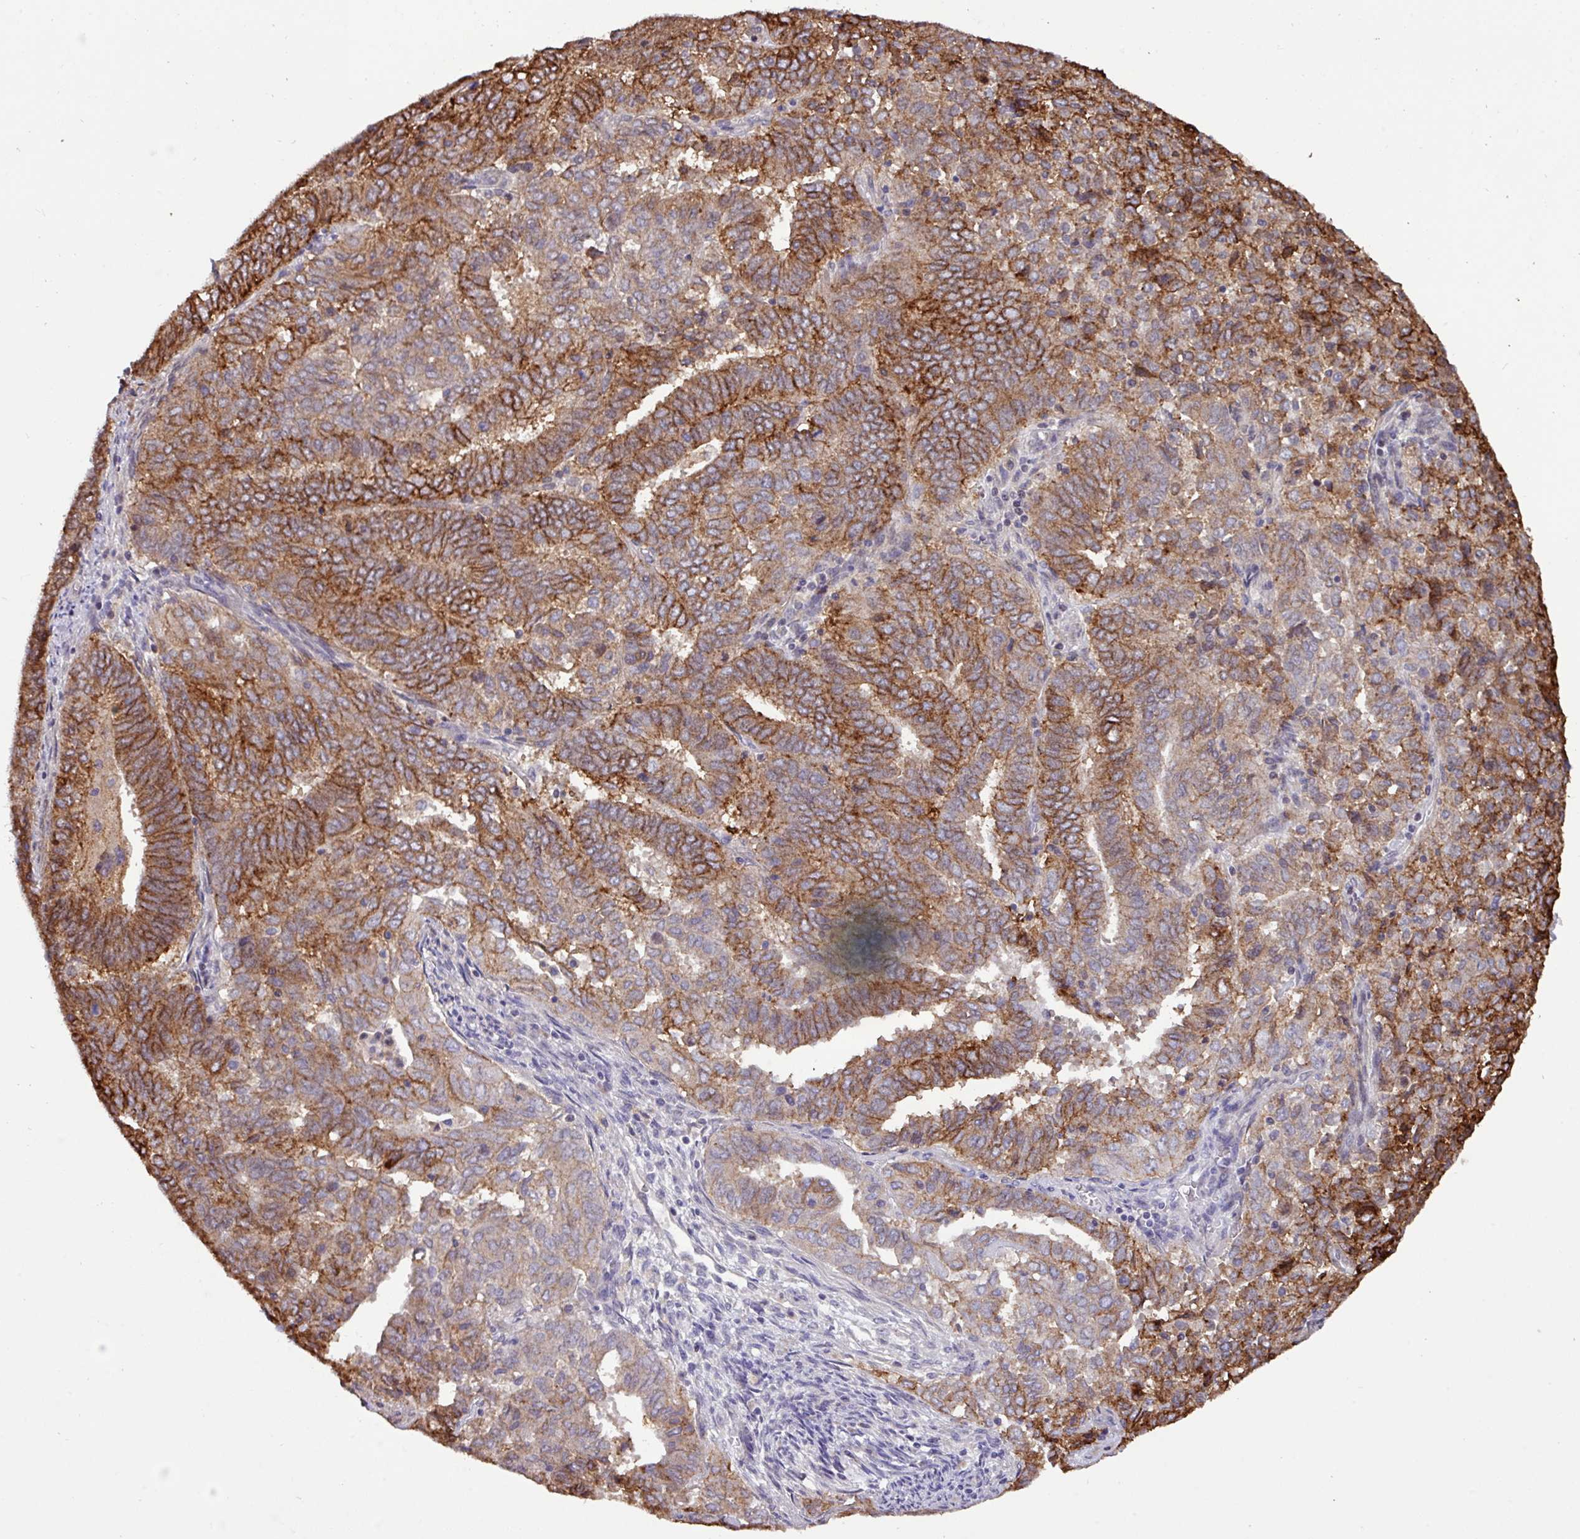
{"staining": {"intensity": "strong", "quantity": ">75%", "location": "cytoplasmic/membranous"}, "tissue": "endometrial cancer", "cell_type": "Tumor cells", "image_type": "cancer", "snomed": [{"axis": "morphology", "description": "Adenocarcinoma, NOS"}, {"axis": "topography", "description": "Endometrium"}], "caption": "An immunohistochemistry micrograph of neoplastic tissue is shown. Protein staining in brown highlights strong cytoplasmic/membranous positivity in endometrial cancer within tumor cells.", "gene": "EPCAM", "patient": {"sex": "female", "age": 72}}